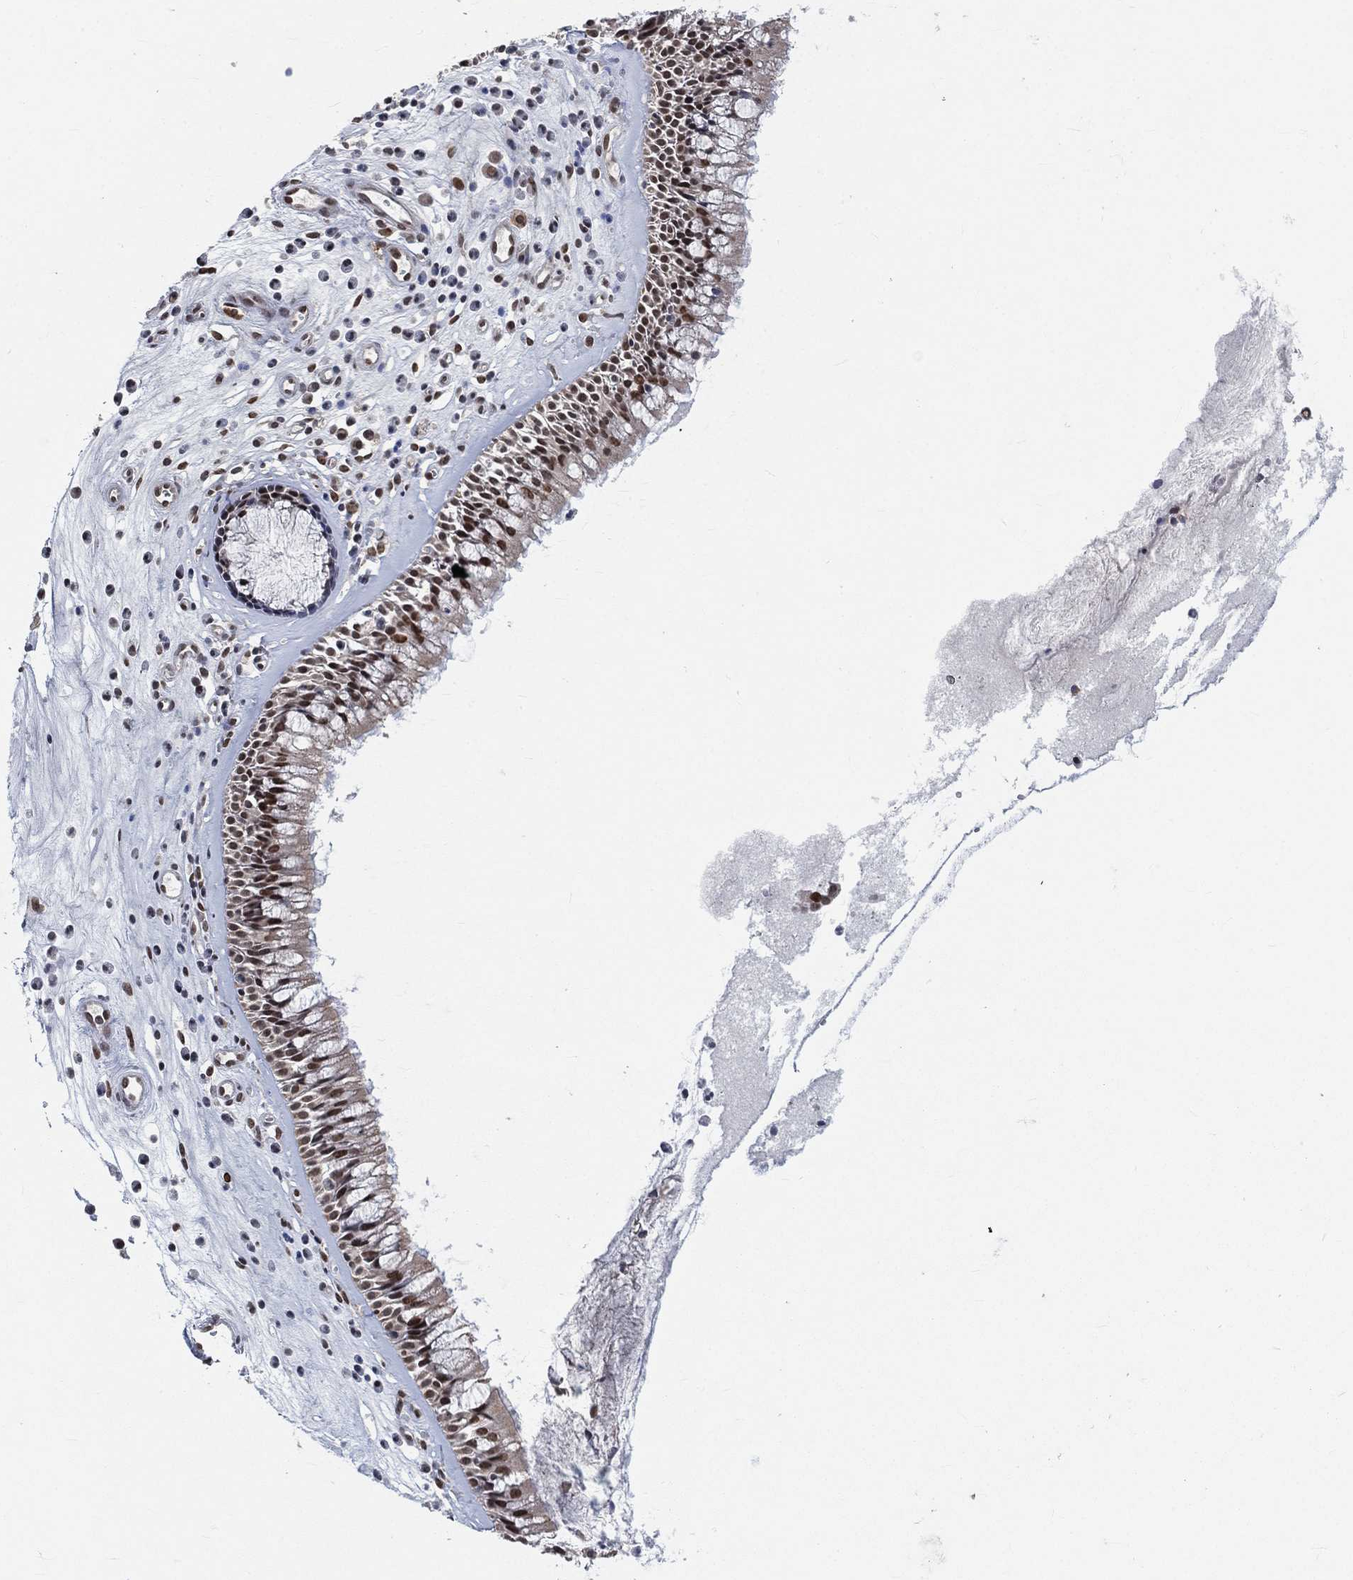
{"staining": {"intensity": "strong", "quantity": "25%-75%", "location": "nuclear"}, "tissue": "nasopharynx", "cell_type": "Respiratory epithelial cells", "image_type": "normal", "snomed": [{"axis": "morphology", "description": "Normal tissue, NOS"}, {"axis": "topography", "description": "Nasopharynx"}], "caption": "Immunohistochemistry staining of normal nasopharynx, which demonstrates high levels of strong nuclear expression in about 25%-75% of respiratory epithelial cells indicating strong nuclear protein staining. The staining was performed using DAB (brown) for protein detection and nuclei were counterstained in hematoxylin (blue).", "gene": "YLPM1", "patient": {"sex": "male", "age": 57}}